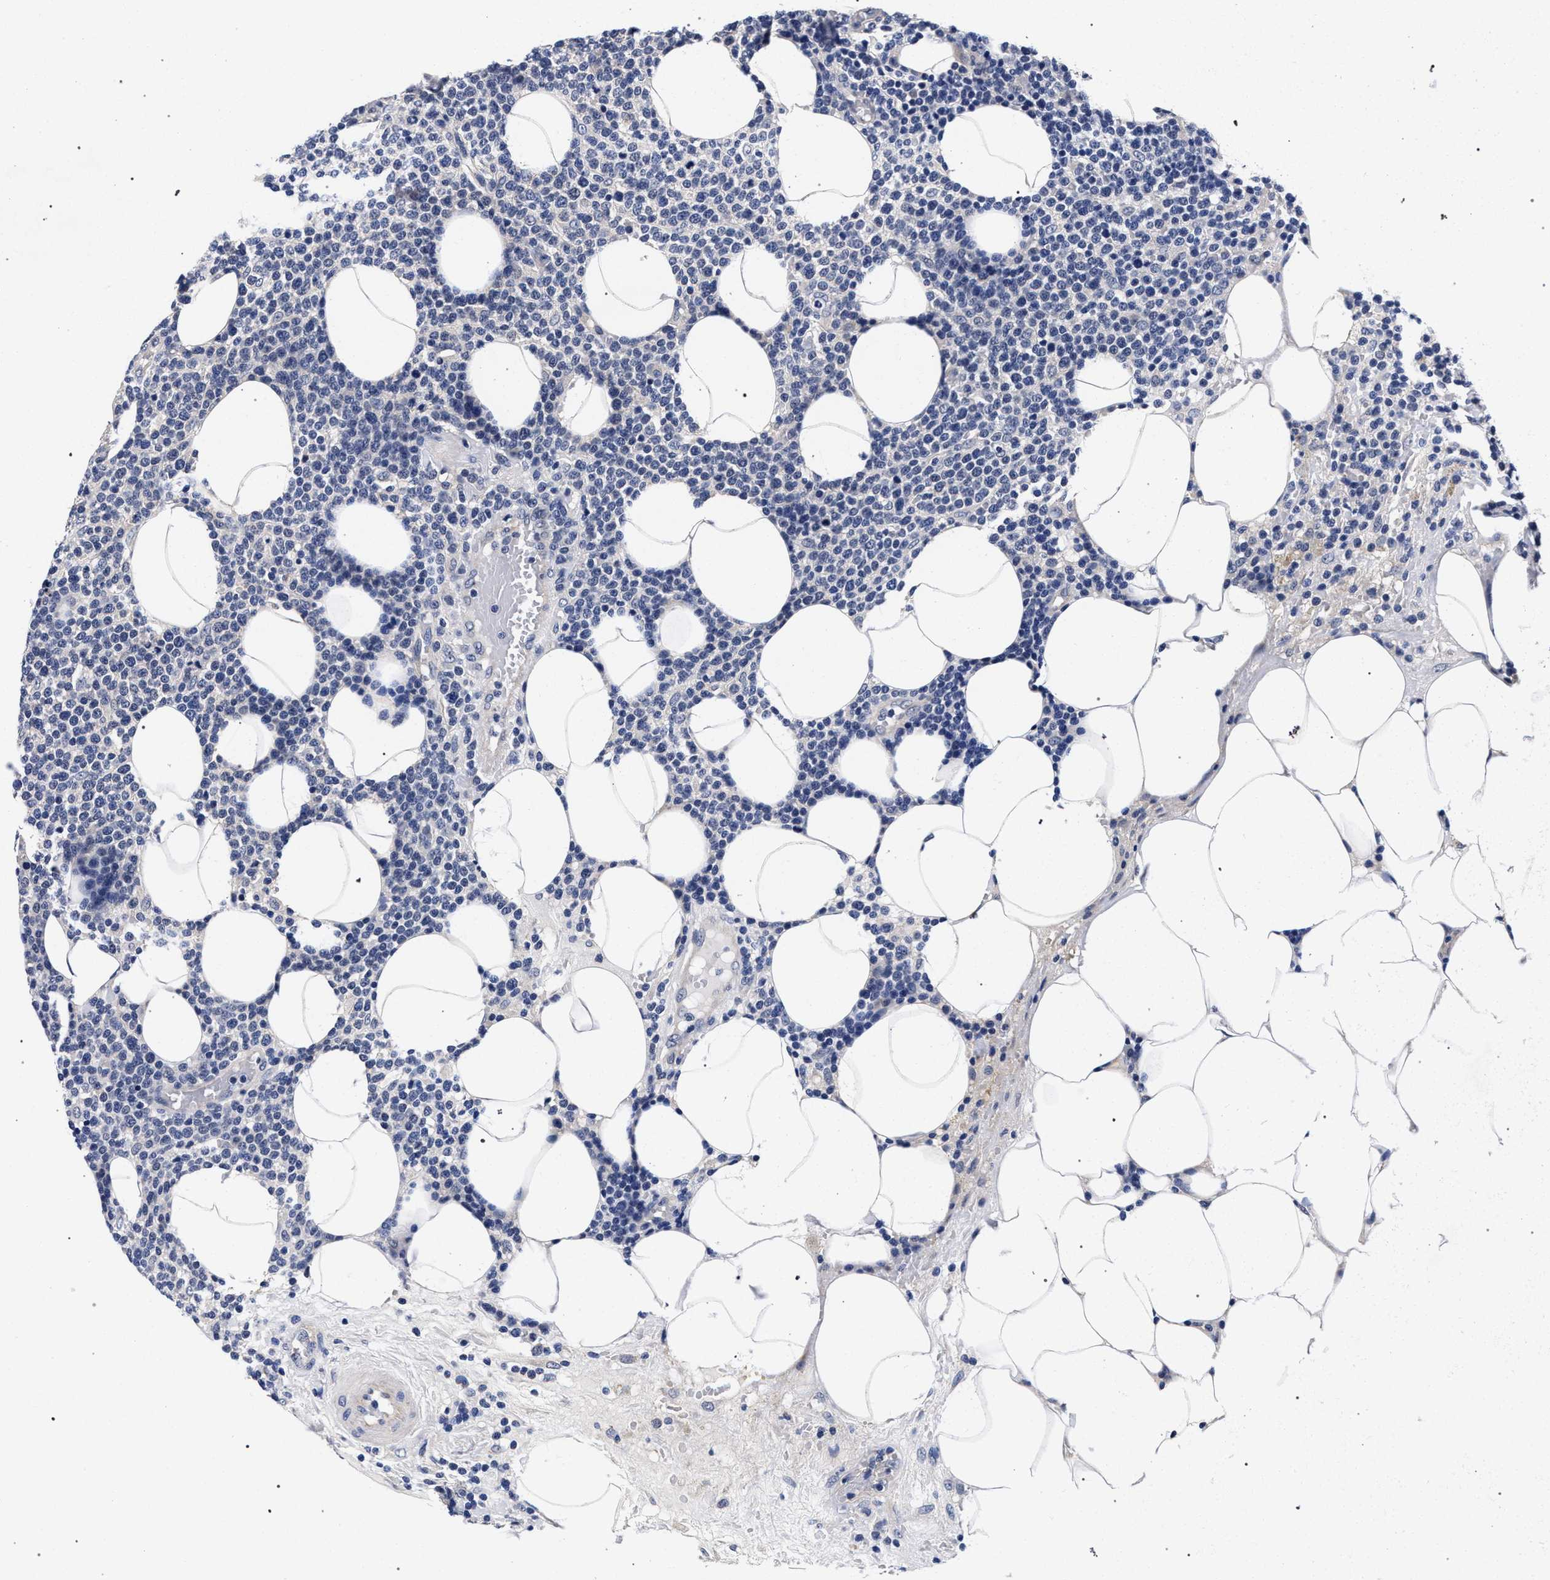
{"staining": {"intensity": "negative", "quantity": "none", "location": "none"}, "tissue": "lymphoma", "cell_type": "Tumor cells", "image_type": "cancer", "snomed": [{"axis": "morphology", "description": "Malignant lymphoma, non-Hodgkin's type, High grade"}, {"axis": "topography", "description": "Lymph node"}], "caption": "Tumor cells show no significant protein staining in lymphoma.", "gene": "RBM33", "patient": {"sex": "male", "age": 61}}